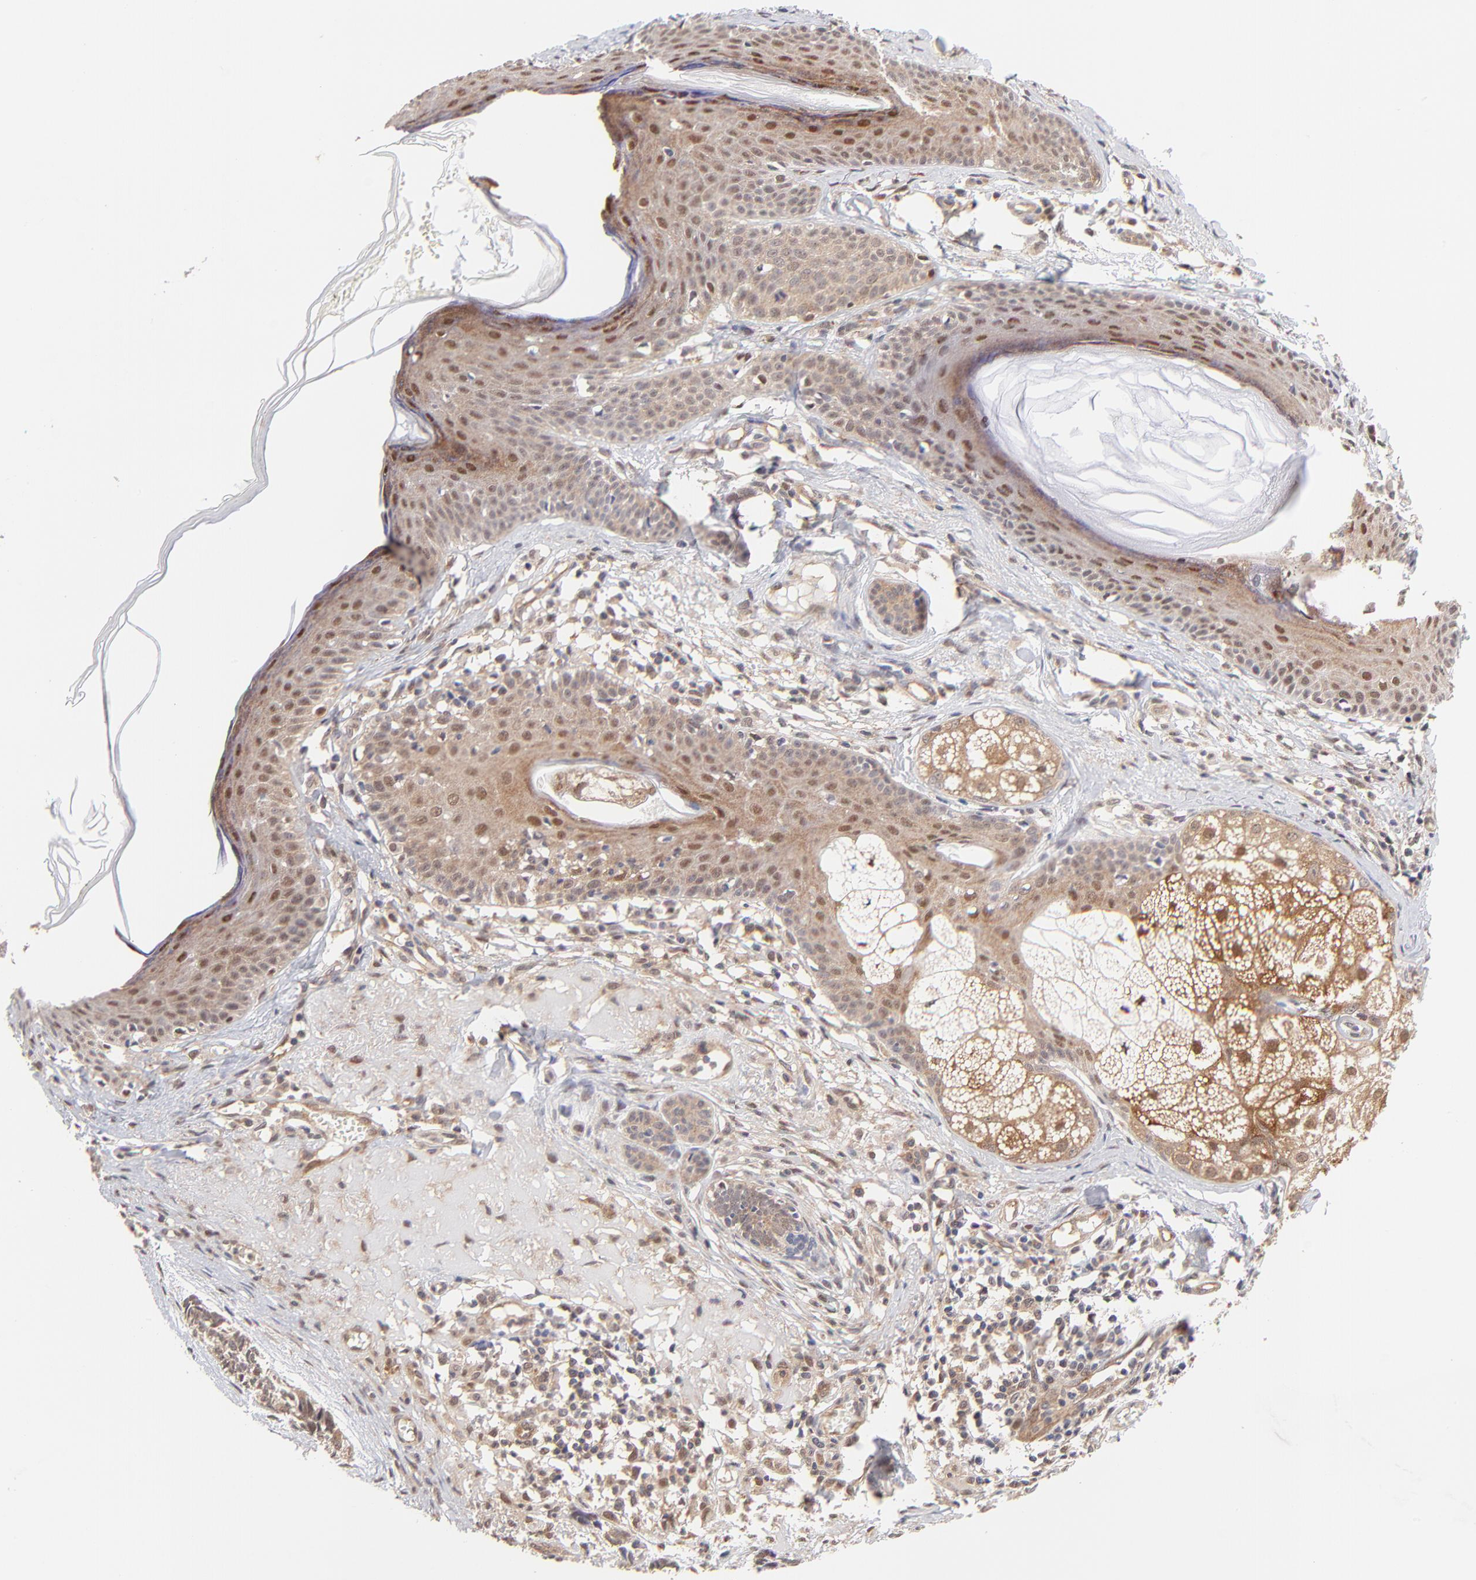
{"staining": {"intensity": "weak", "quantity": ">75%", "location": "cytoplasmic/membranous"}, "tissue": "skin cancer", "cell_type": "Tumor cells", "image_type": "cancer", "snomed": [{"axis": "morphology", "description": "Basal cell carcinoma"}, {"axis": "topography", "description": "Skin"}], "caption": "A micrograph showing weak cytoplasmic/membranous staining in about >75% of tumor cells in skin basal cell carcinoma, as visualized by brown immunohistochemical staining.", "gene": "PSMC4", "patient": {"sex": "male", "age": 63}}